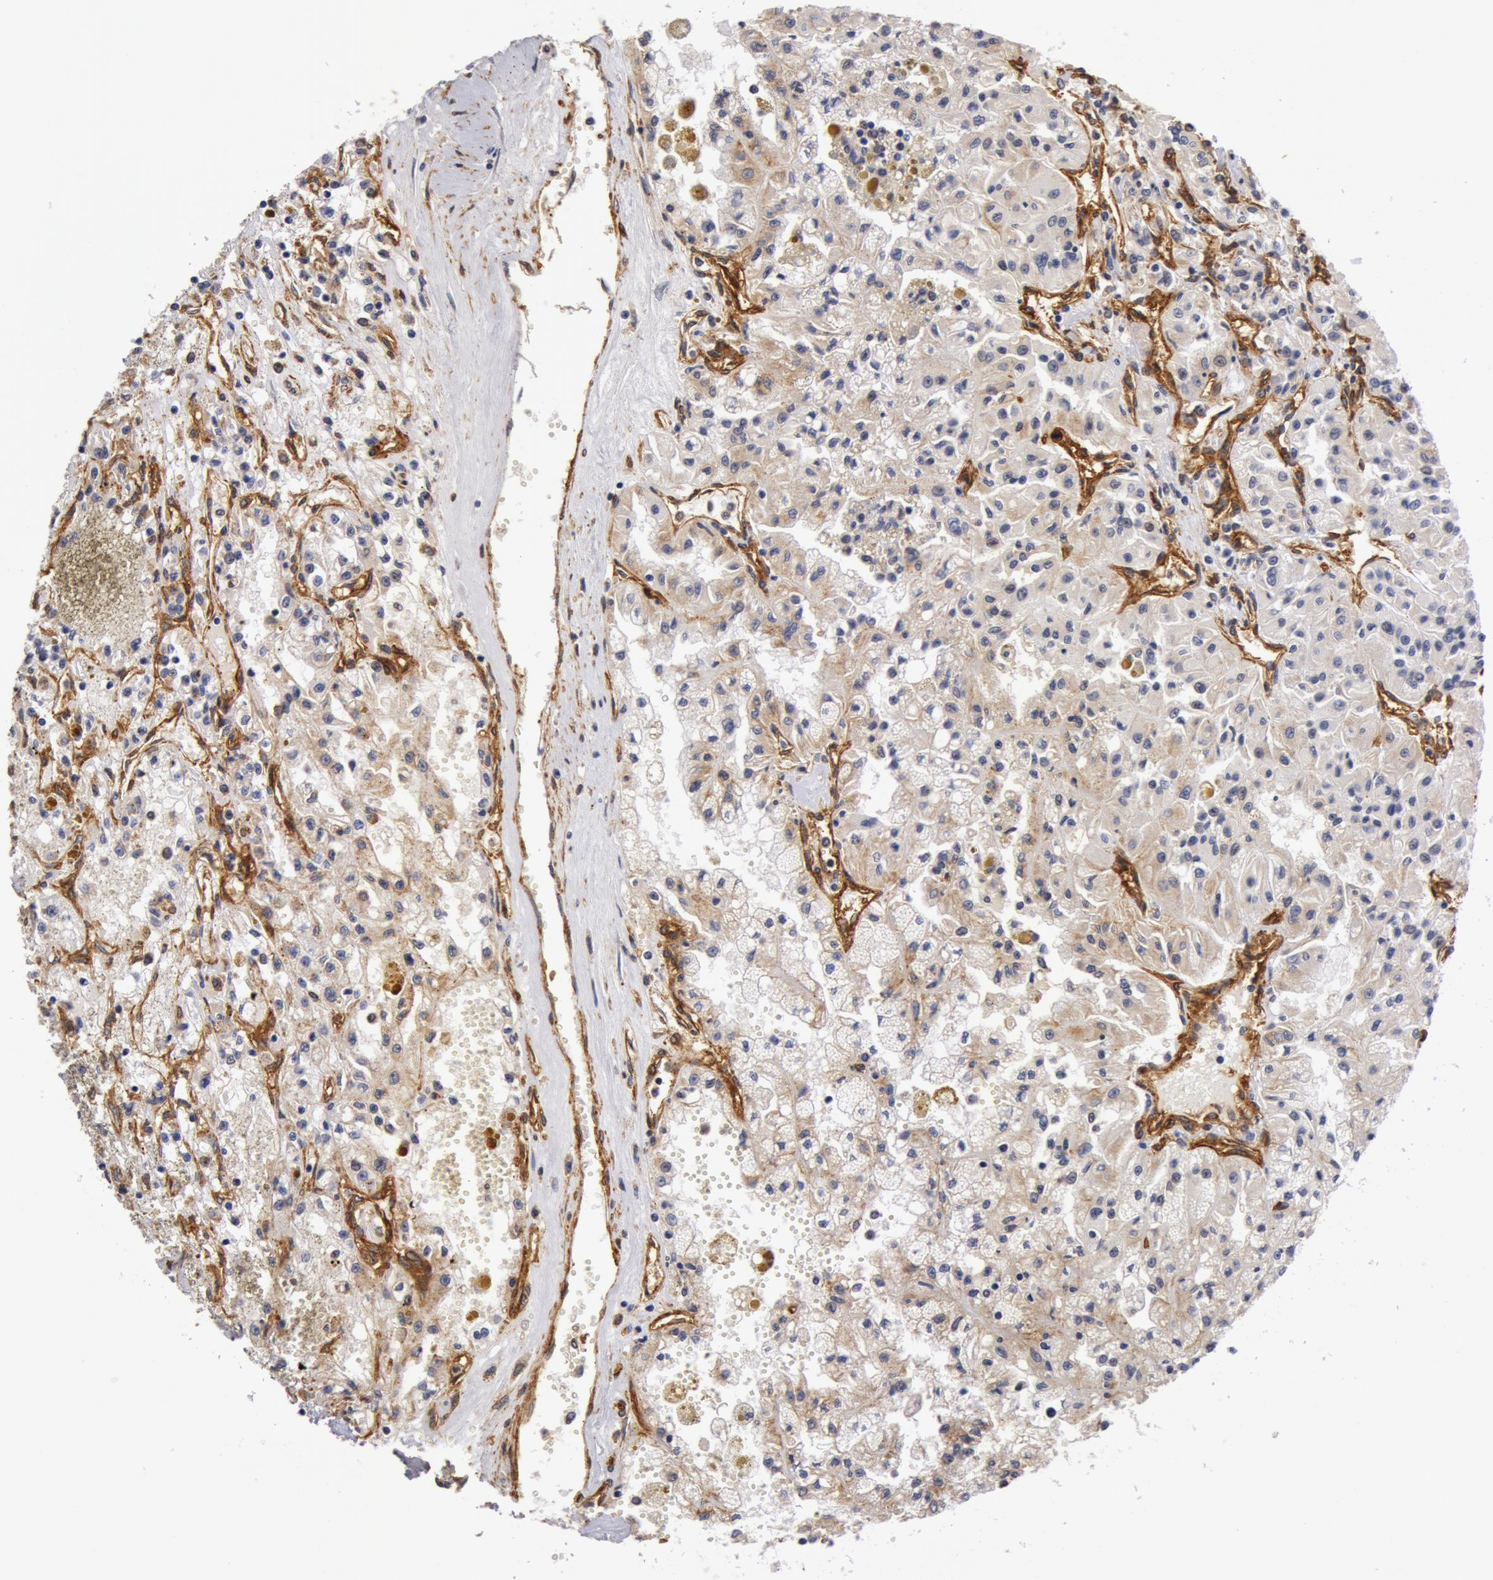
{"staining": {"intensity": "weak", "quantity": "25%-75%", "location": "cytoplasmic/membranous"}, "tissue": "renal cancer", "cell_type": "Tumor cells", "image_type": "cancer", "snomed": [{"axis": "morphology", "description": "Adenocarcinoma, NOS"}, {"axis": "topography", "description": "Kidney"}], "caption": "Immunohistochemical staining of renal adenocarcinoma displays low levels of weak cytoplasmic/membranous protein expression in approximately 25%-75% of tumor cells.", "gene": "IL23A", "patient": {"sex": "male", "age": 78}}